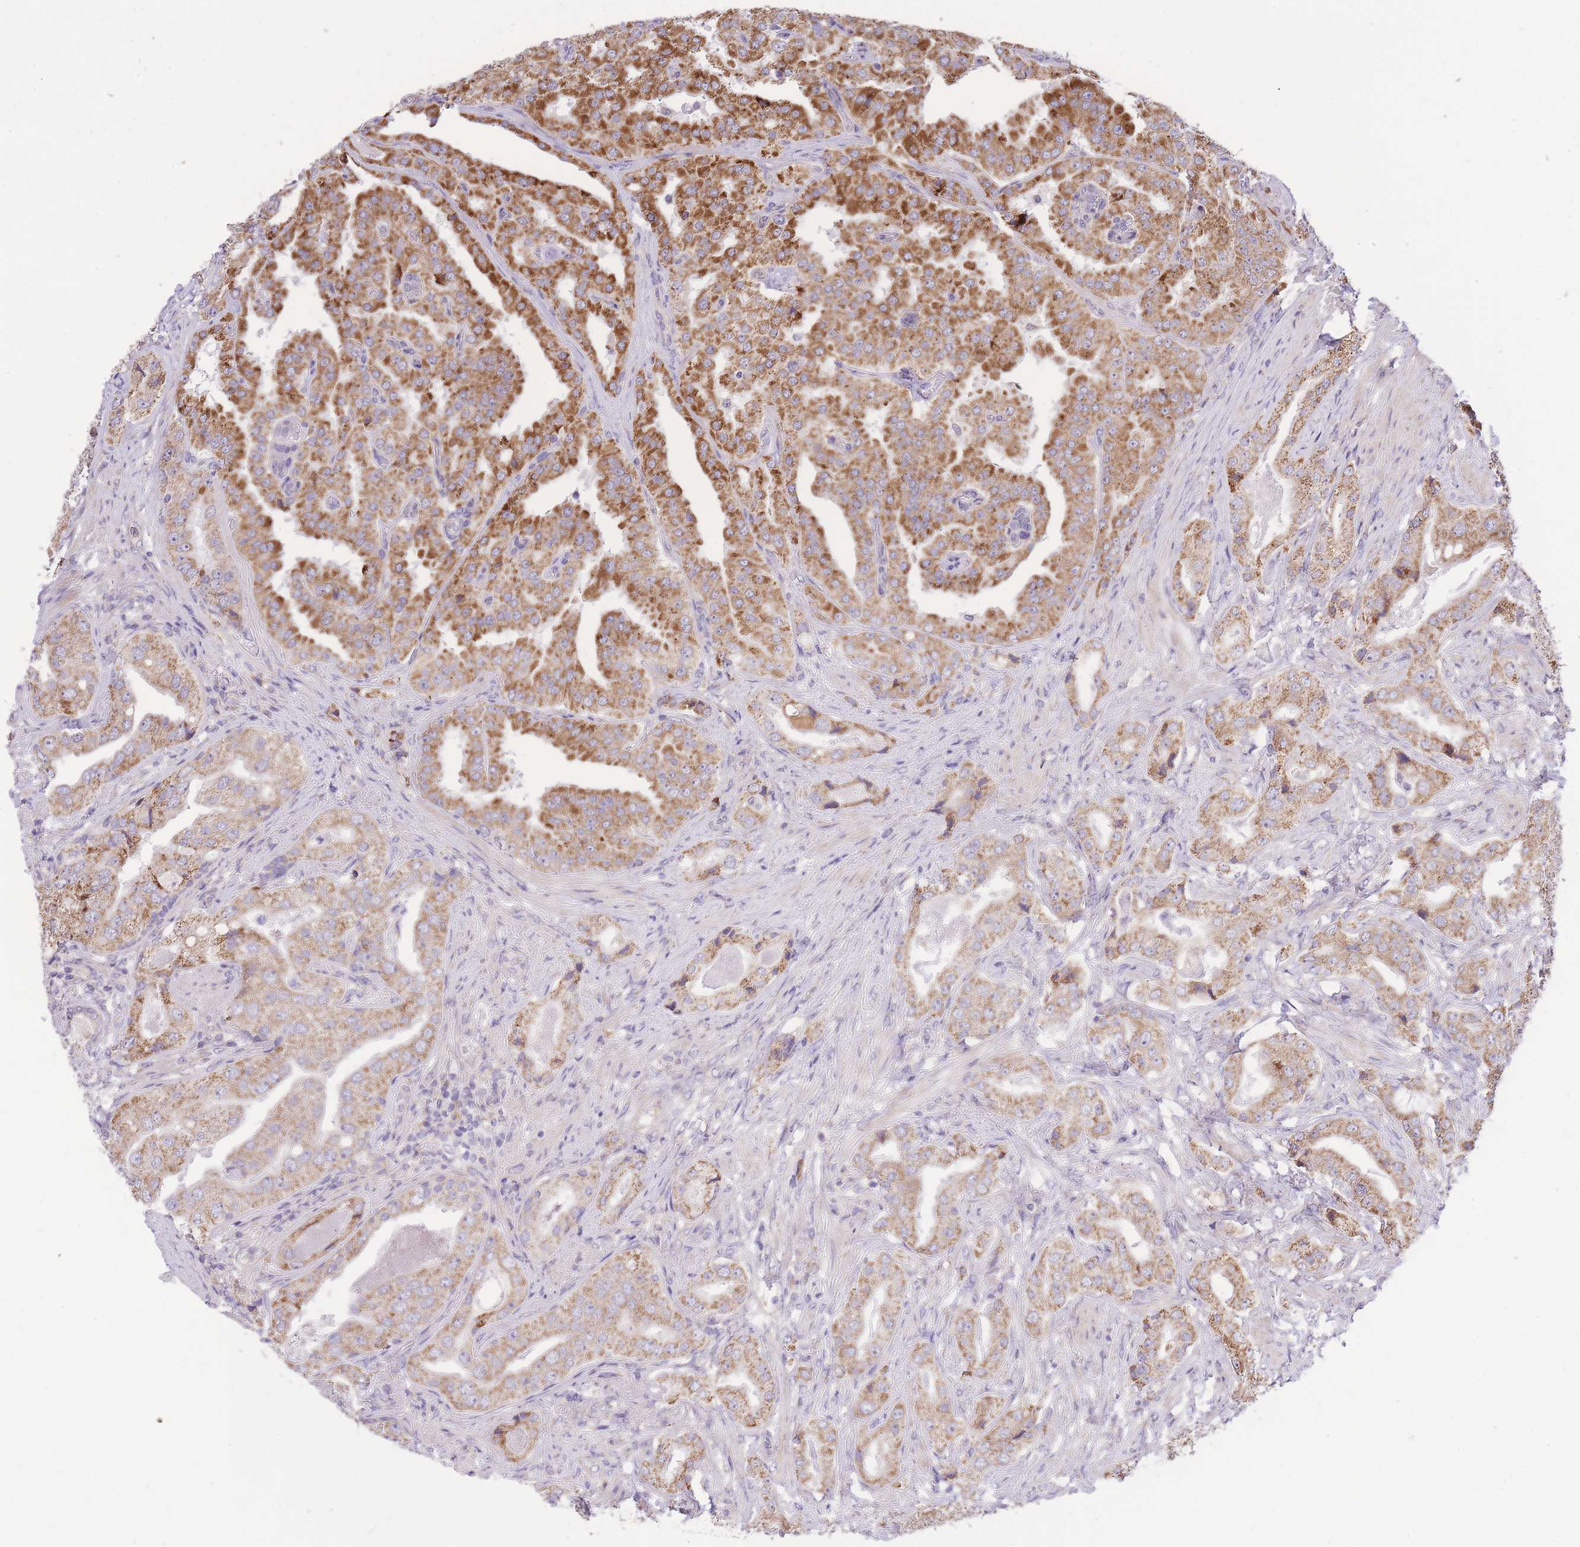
{"staining": {"intensity": "moderate", "quantity": ">75%", "location": "cytoplasmic/membranous"}, "tissue": "prostate cancer", "cell_type": "Tumor cells", "image_type": "cancer", "snomed": [{"axis": "morphology", "description": "Adenocarcinoma, High grade"}, {"axis": "topography", "description": "Prostate"}], "caption": "Prostate cancer stained with DAB (3,3'-diaminobenzidine) immunohistochemistry demonstrates medium levels of moderate cytoplasmic/membranous positivity in about >75% of tumor cells. (Stains: DAB in brown, nuclei in blue, Microscopy: brightfield microscopy at high magnification).", "gene": "TOPAZ1", "patient": {"sex": "male", "age": 63}}